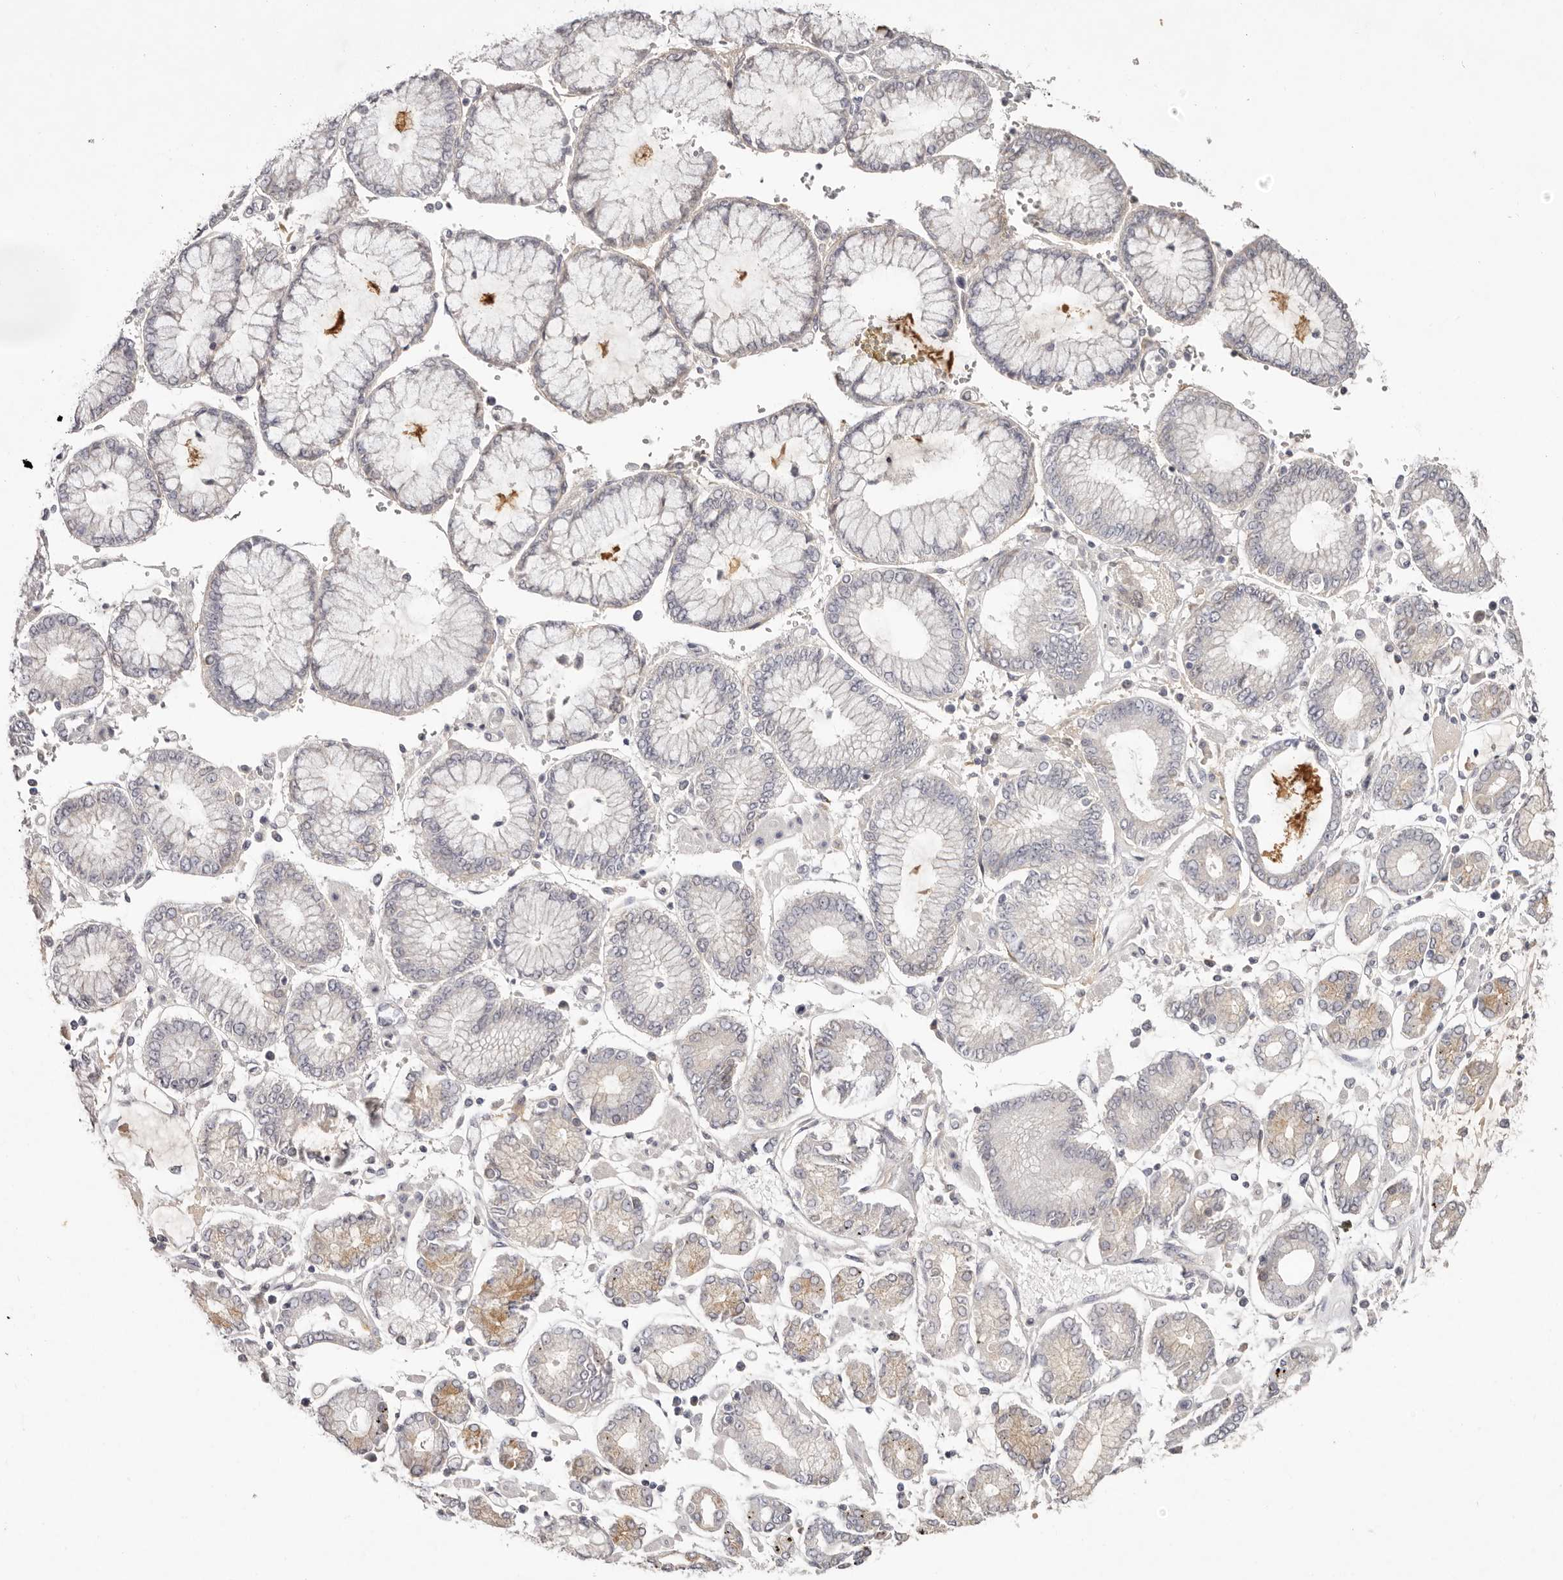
{"staining": {"intensity": "weak", "quantity": "<25%", "location": "cytoplasmic/membranous"}, "tissue": "stomach cancer", "cell_type": "Tumor cells", "image_type": "cancer", "snomed": [{"axis": "morphology", "description": "Adenocarcinoma, NOS"}, {"axis": "topography", "description": "Stomach"}], "caption": "This photomicrograph is of stomach adenocarcinoma stained with immunohistochemistry to label a protein in brown with the nuclei are counter-stained blue. There is no expression in tumor cells.", "gene": "SCUBE2", "patient": {"sex": "male", "age": 76}}